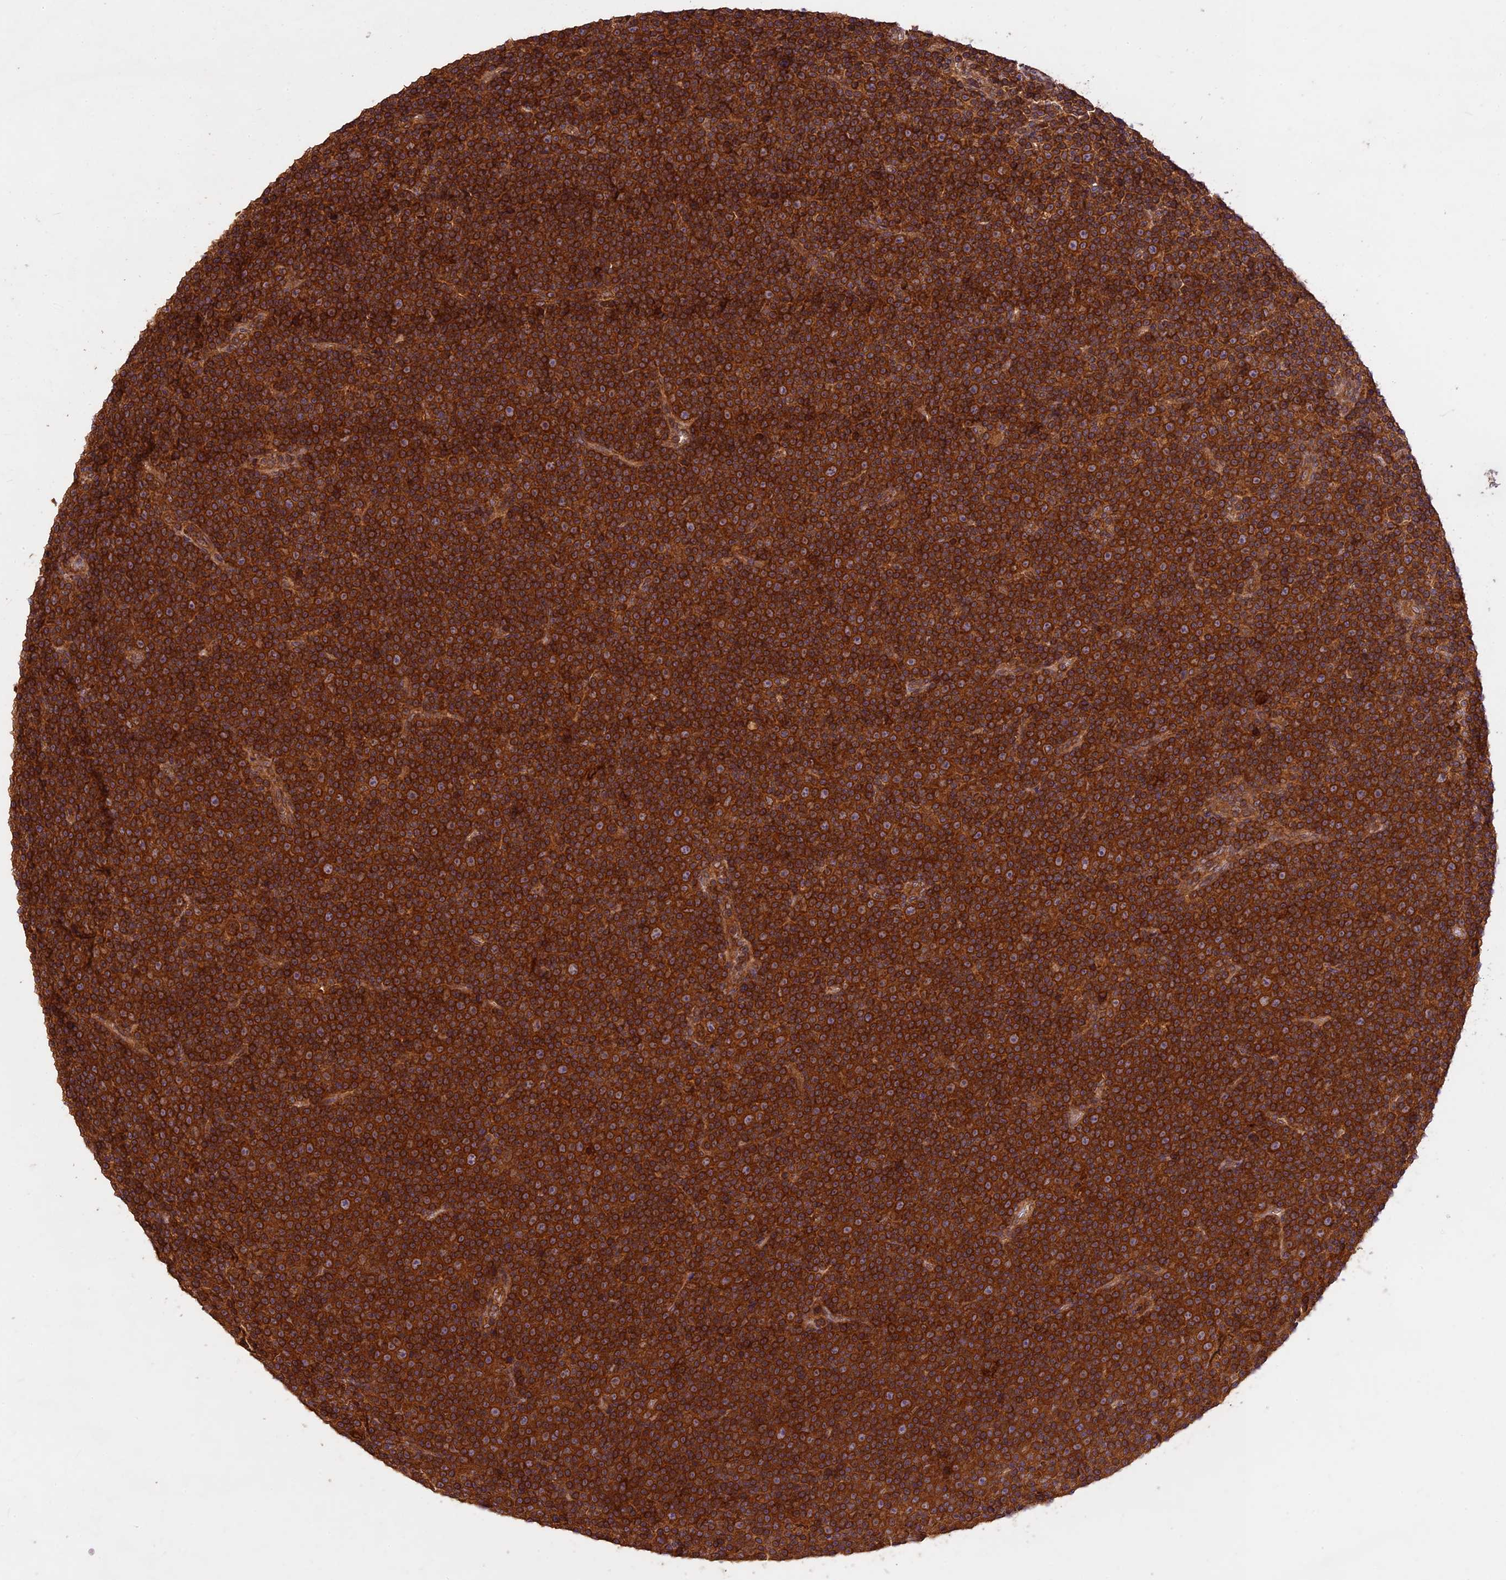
{"staining": {"intensity": "strong", "quantity": ">75%", "location": "cytoplasmic/membranous"}, "tissue": "lymphoma", "cell_type": "Tumor cells", "image_type": "cancer", "snomed": [{"axis": "morphology", "description": "Malignant lymphoma, non-Hodgkin's type, Low grade"}, {"axis": "topography", "description": "Lymph node"}], "caption": "Immunohistochemistry (IHC) image of human lymphoma stained for a protein (brown), which exhibits high levels of strong cytoplasmic/membranous staining in approximately >75% of tumor cells.", "gene": "BRAP", "patient": {"sex": "female", "age": 67}}